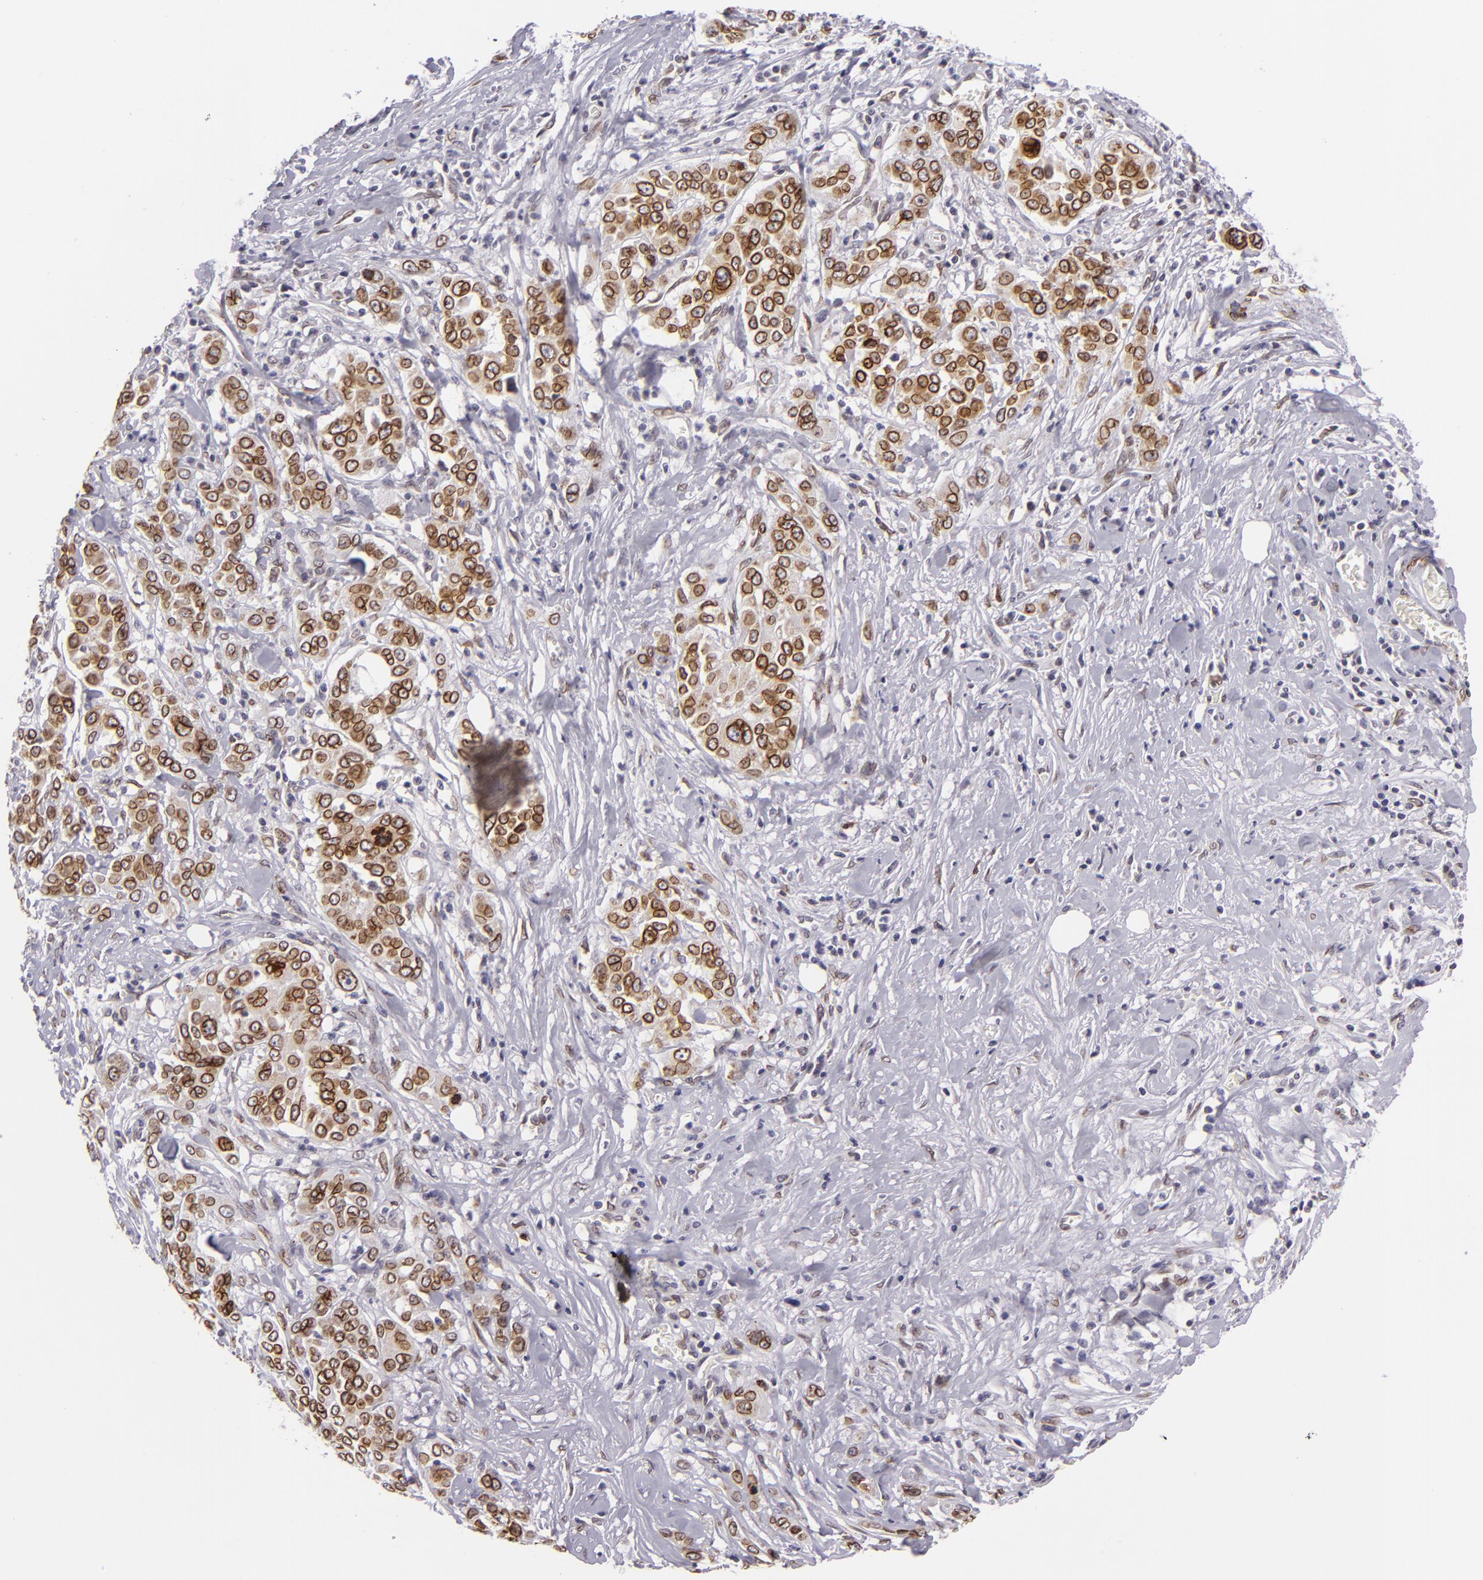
{"staining": {"intensity": "strong", "quantity": ">75%", "location": "nuclear"}, "tissue": "pancreatic cancer", "cell_type": "Tumor cells", "image_type": "cancer", "snomed": [{"axis": "morphology", "description": "Adenocarcinoma, NOS"}, {"axis": "topography", "description": "Pancreas"}], "caption": "Adenocarcinoma (pancreatic) stained with a brown dye displays strong nuclear positive expression in about >75% of tumor cells.", "gene": "EMD", "patient": {"sex": "female", "age": 52}}